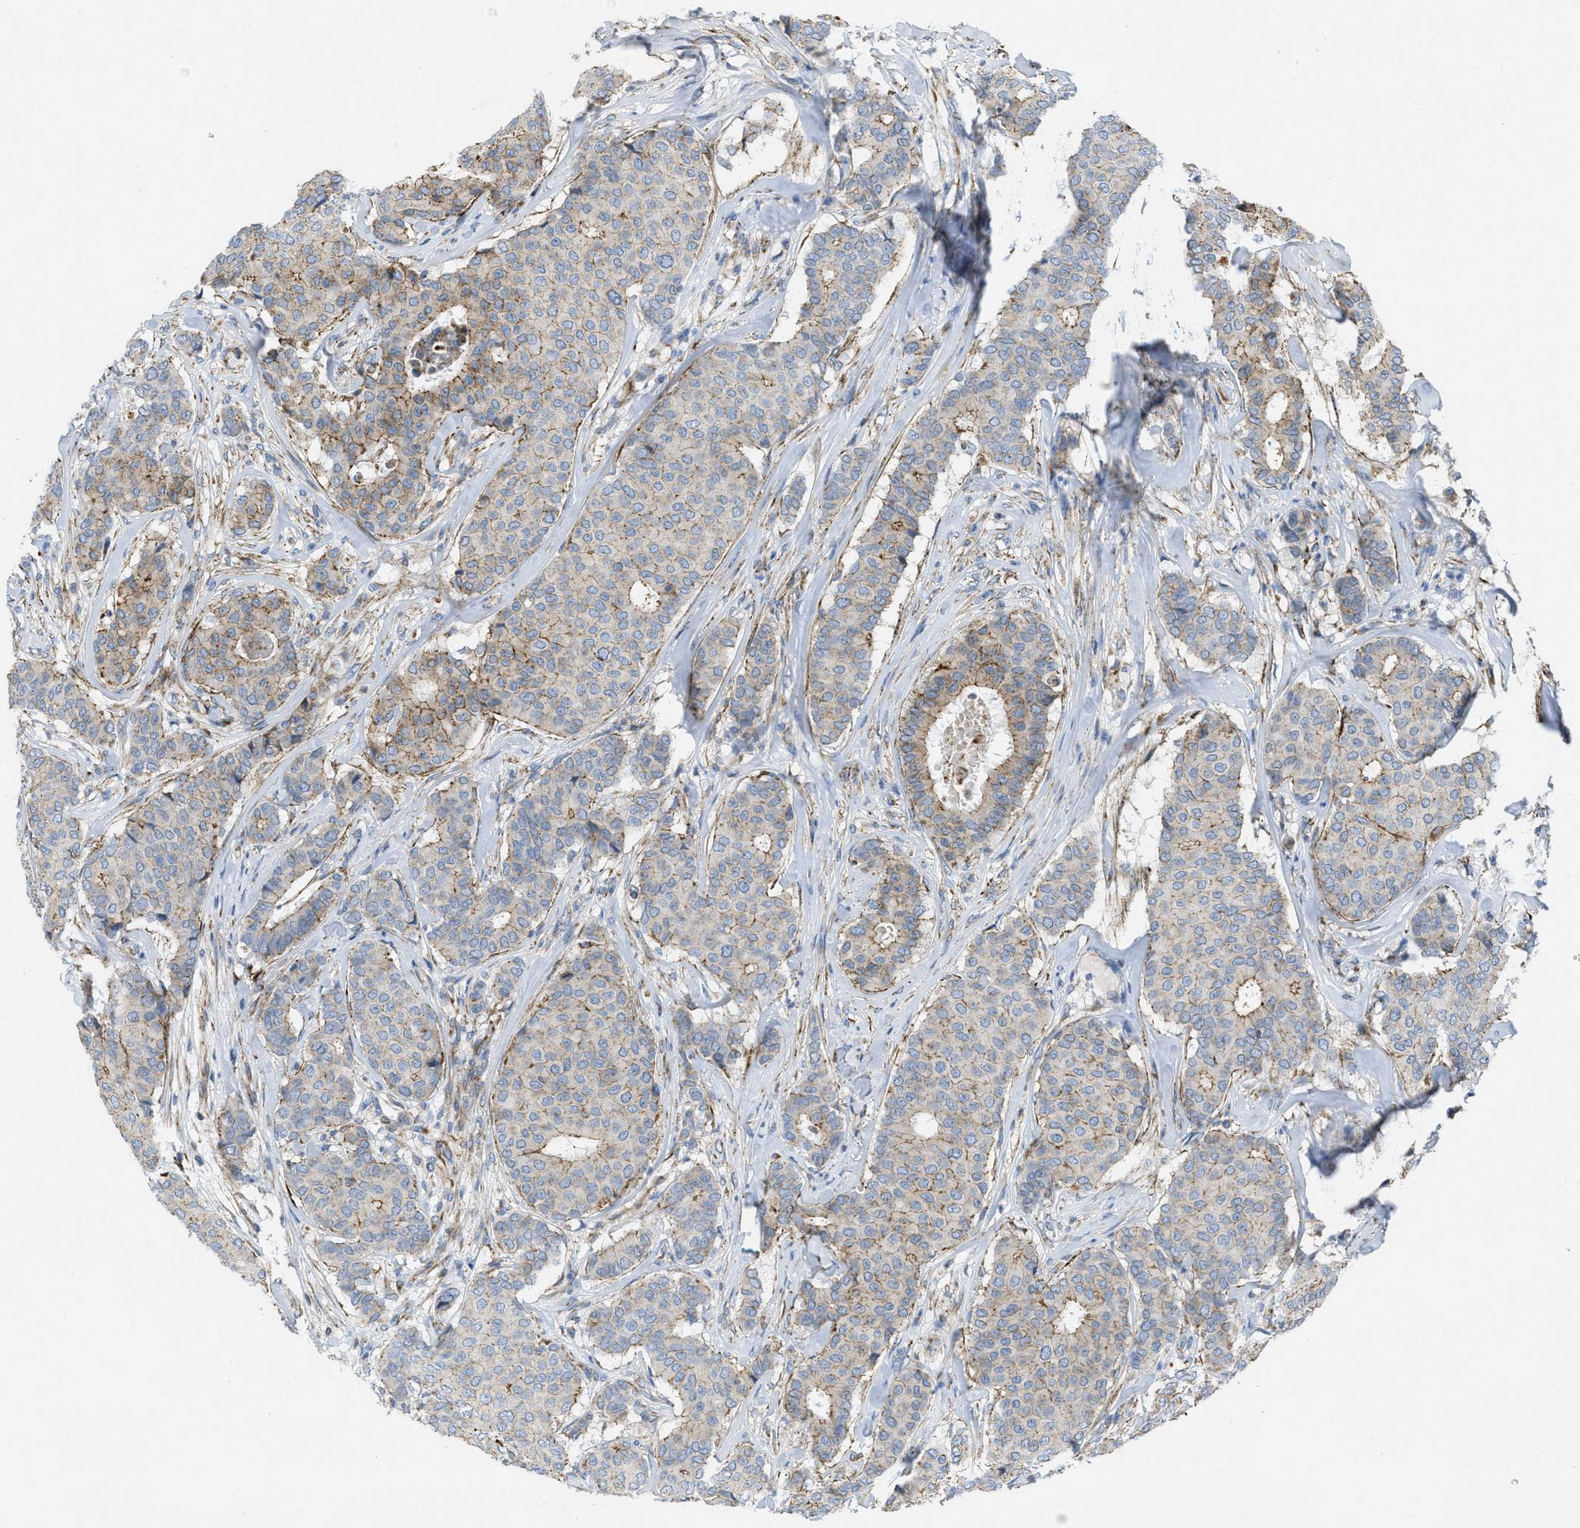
{"staining": {"intensity": "strong", "quantity": "<25%", "location": "cytoplasmic/membranous"}, "tissue": "breast cancer", "cell_type": "Tumor cells", "image_type": "cancer", "snomed": [{"axis": "morphology", "description": "Duct carcinoma"}, {"axis": "topography", "description": "Breast"}], "caption": "Immunohistochemistry photomicrograph of human invasive ductal carcinoma (breast) stained for a protein (brown), which shows medium levels of strong cytoplasmic/membranous expression in approximately <25% of tumor cells.", "gene": "BTN3A1", "patient": {"sex": "female", "age": 75}}